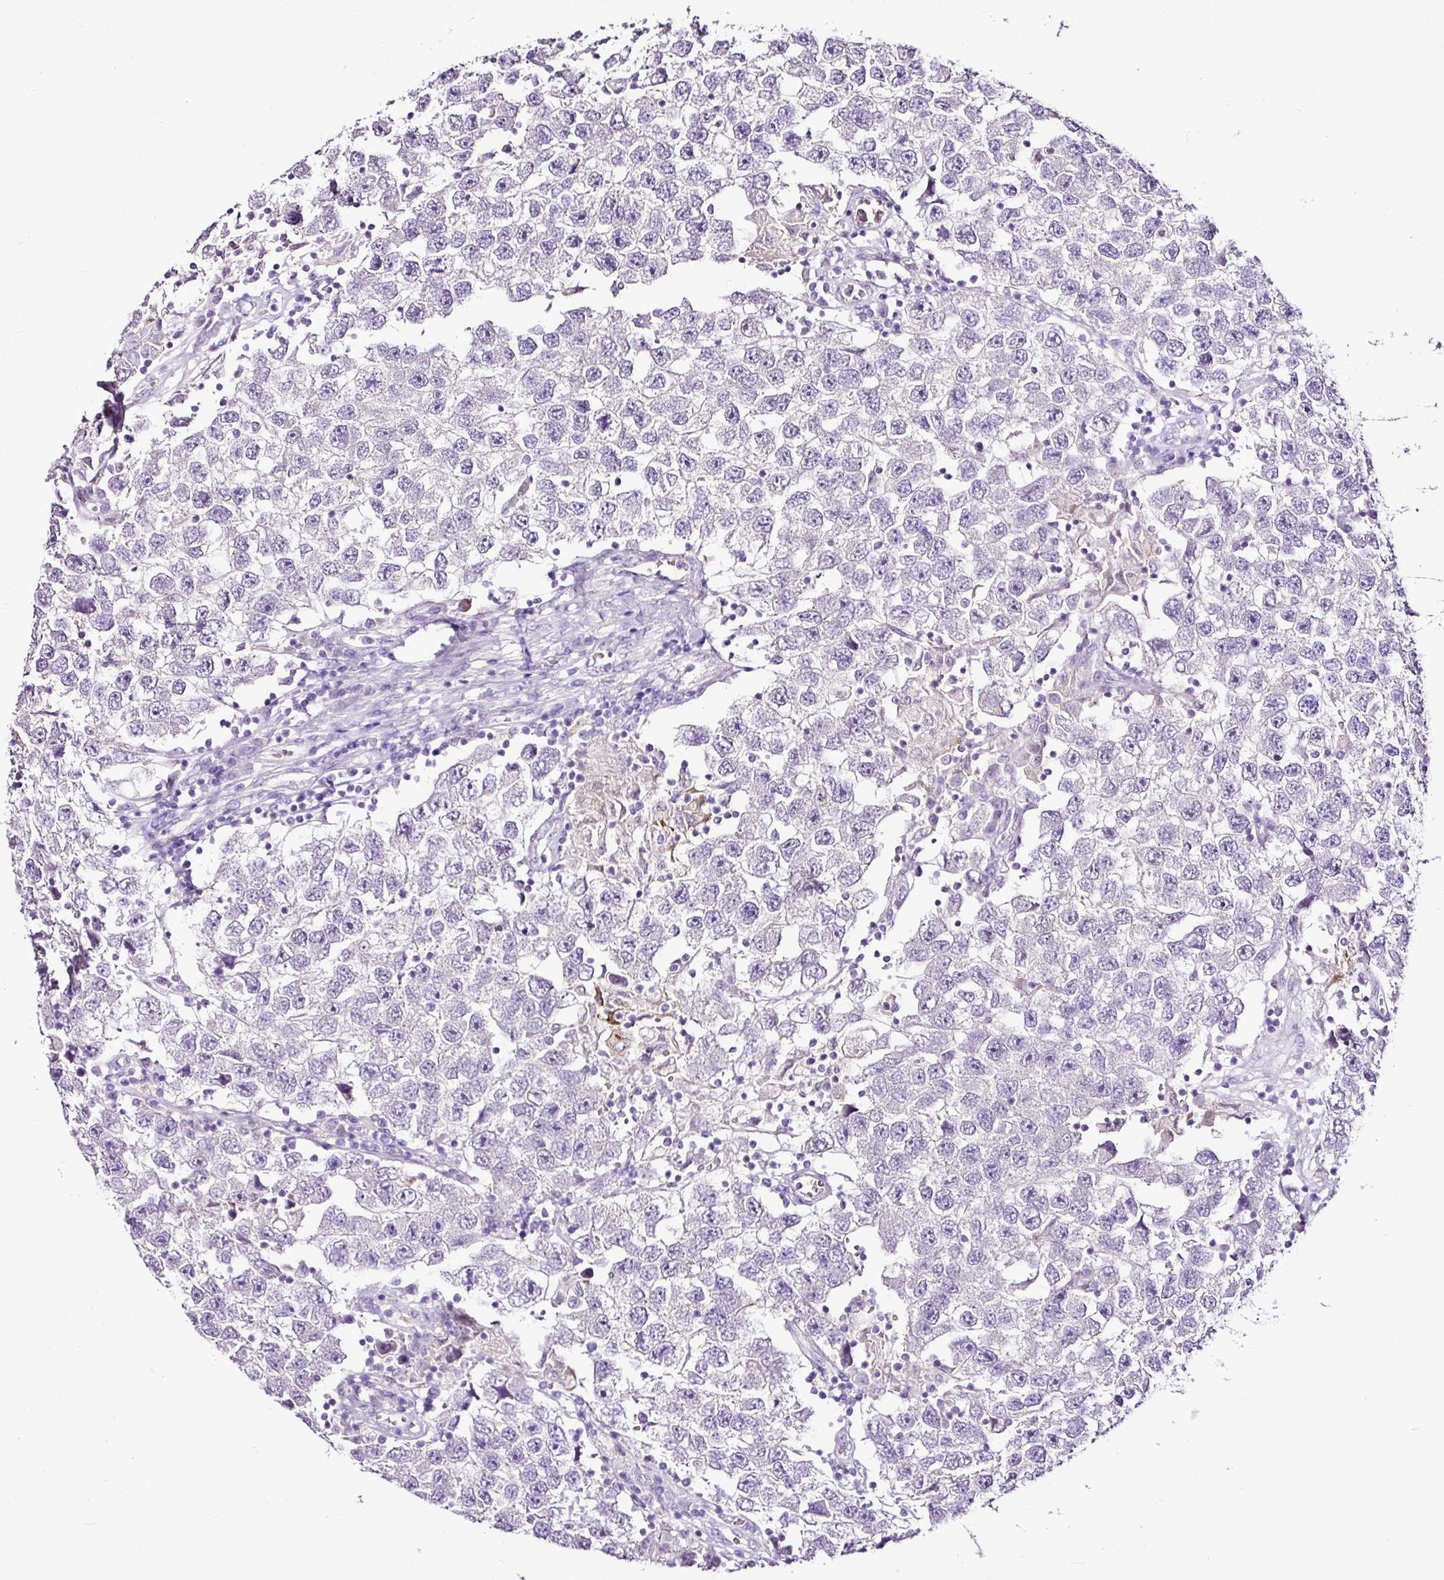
{"staining": {"intensity": "negative", "quantity": "none", "location": "none"}, "tissue": "testis cancer", "cell_type": "Tumor cells", "image_type": "cancer", "snomed": [{"axis": "morphology", "description": "Seminoma, NOS"}, {"axis": "topography", "description": "Testis"}], "caption": "High magnification brightfield microscopy of testis cancer (seminoma) stained with DAB (brown) and counterstained with hematoxylin (blue): tumor cells show no significant staining.", "gene": "ESR1", "patient": {"sex": "male", "age": 26}}